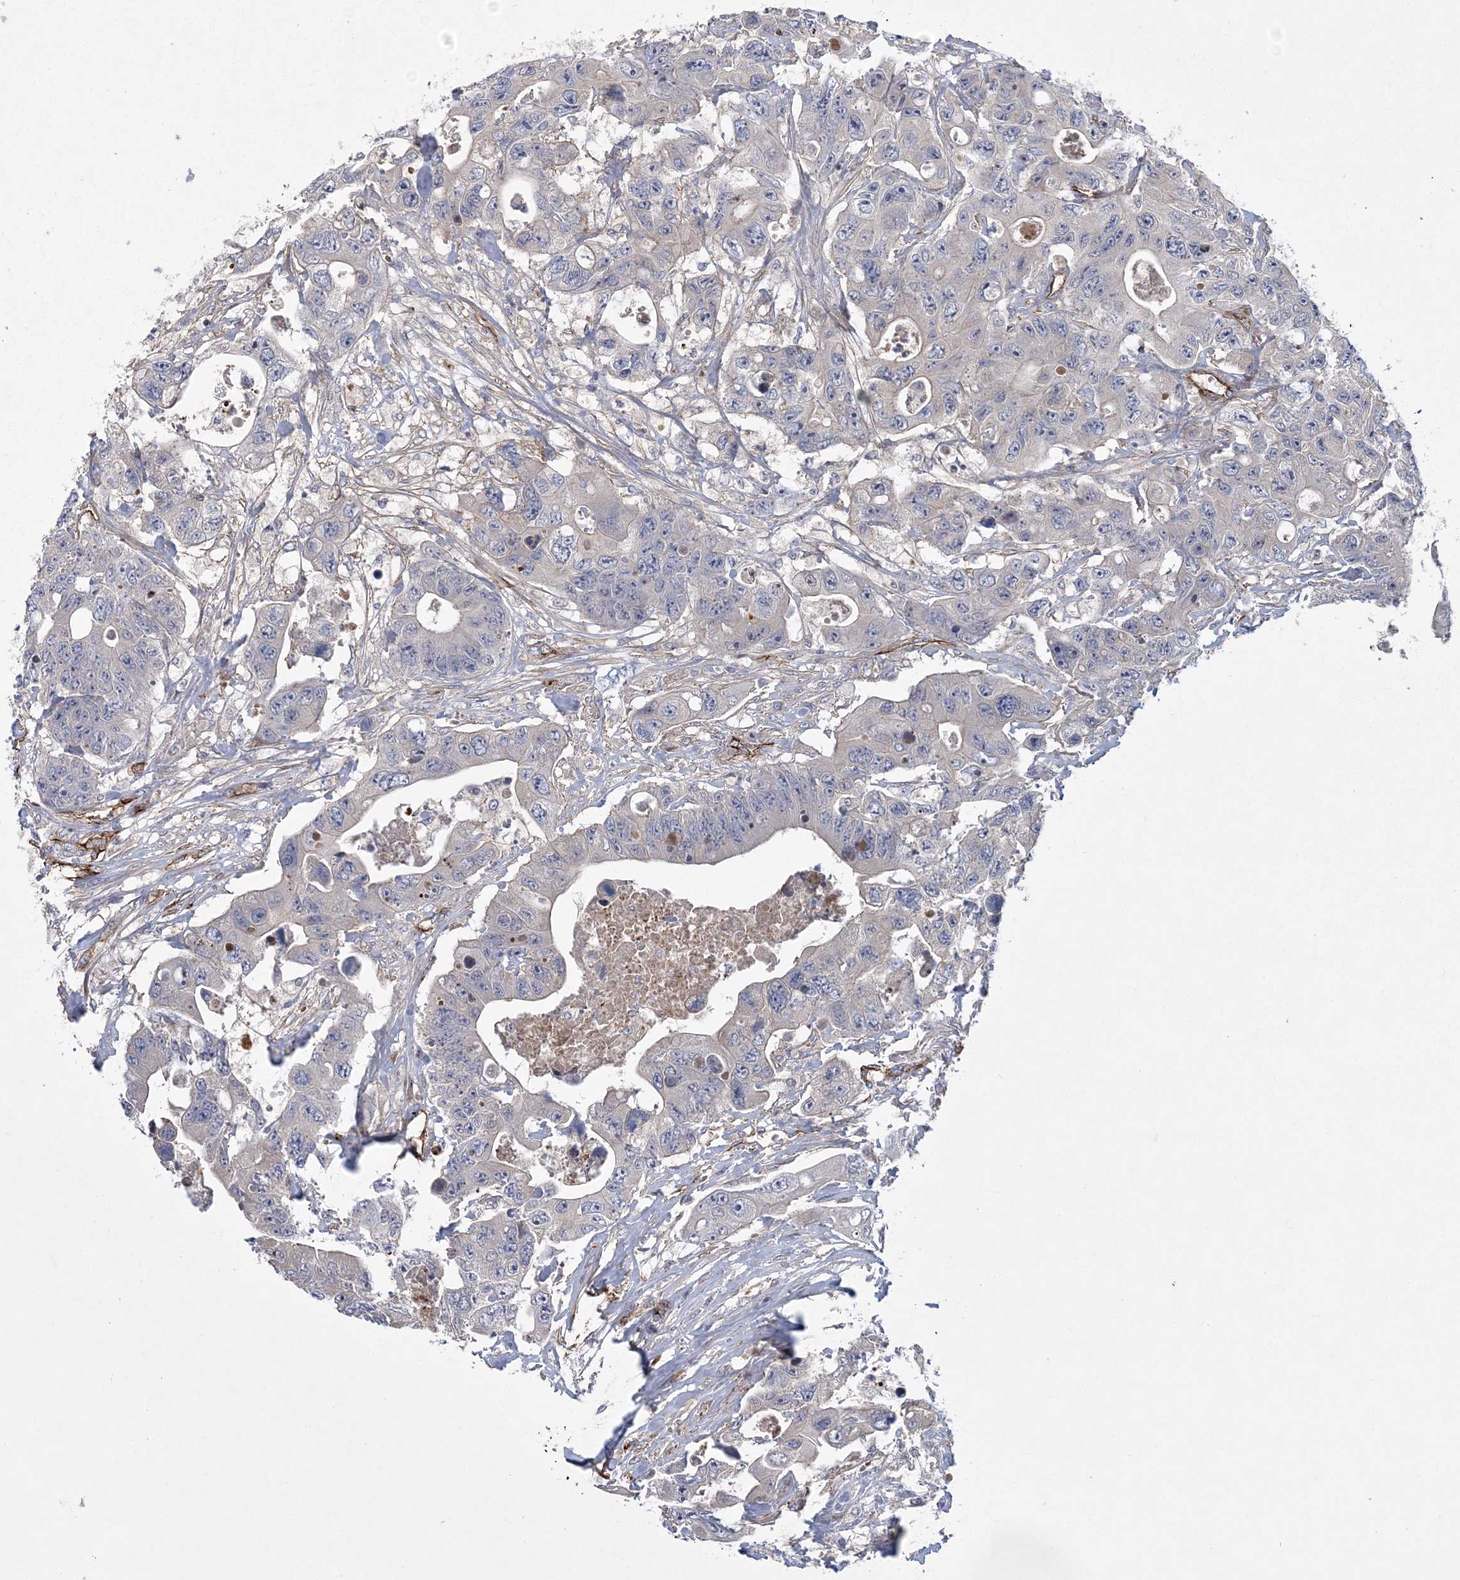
{"staining": {"intensity": "negative", "quantity": "none", "location": "none"}, "tissue": "colorectal cancer", "cell_type": "Tumor cells", "image_type": "cancer", "snomed": [{"axis": "morphology", "description": "Adenocarcinoma, NOS"}, {"axis": "topography", "description": "Colon"}], "caption": "The IHC histopathology image has no significant staining in tumor cells of colorectal cancer (adenocarcinoma) tissue.", "gene": "CALN1", "patient": {"sex": "female", "age": 46}}